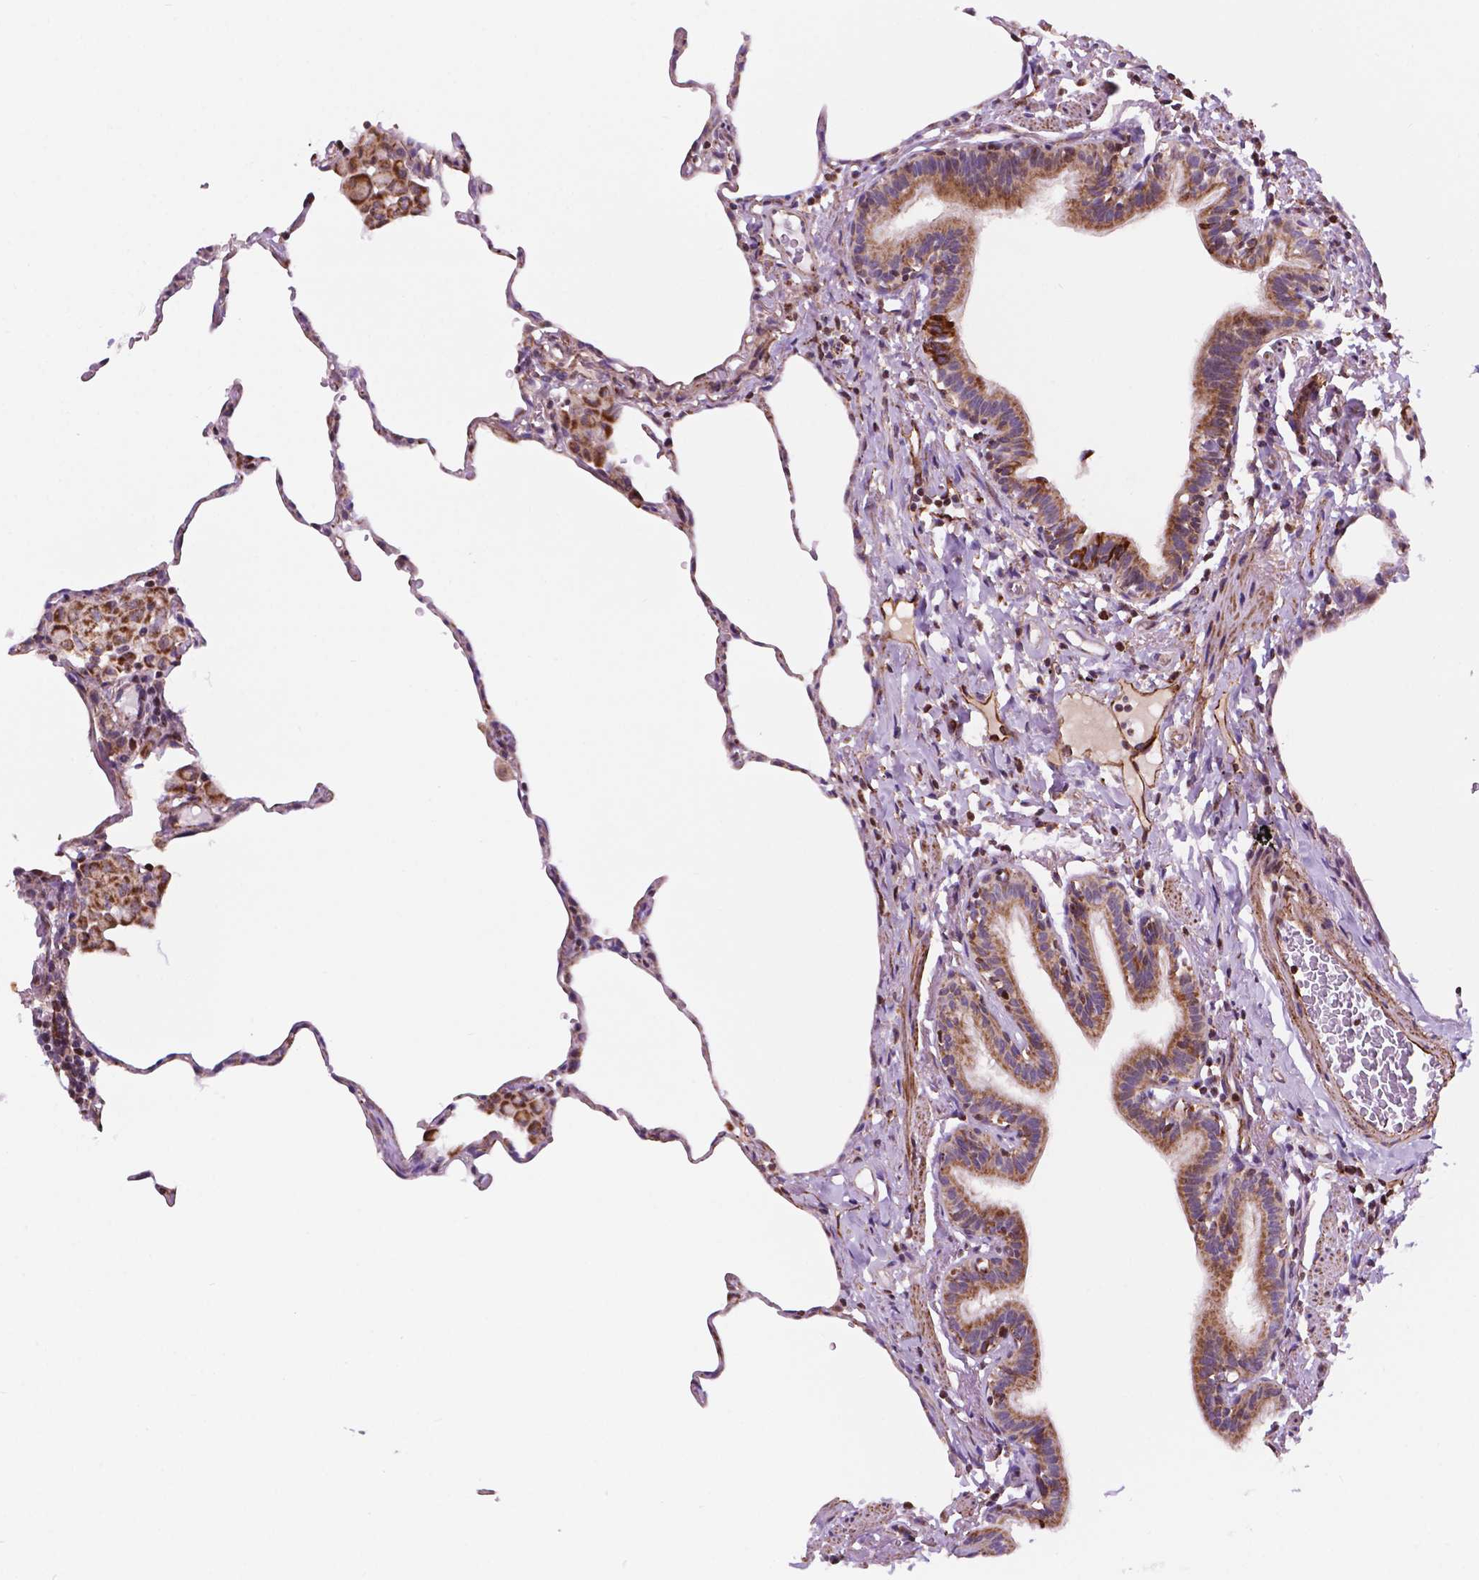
{"staining": {"intensity": "moderate", "quantity": "25%-75%", "location": "cytoplasmic/membranous"}, "tissue": "lung", "cell_type": "Alveolar cells", "image_type": "normal", "snomed": [{"axis": "morphology", "description": "Normal tissue, NOS"}, {"axis": "topography", "description": "Lung"}], "caption": "Immunohistochemistry (IHC) staining of unremarkable lung, which exhibits medium levels of moderate cytoplasmic/membranous expression in about 25%-75% of alveolar cells indicating moderate cytoplasmic/membranous protein positivity. The staining was performed using DAB (brown) for protein detection and nuclei were counterstained in hematoxylin (blue).", "gene": "GEMIN4", "patient": {"sex": "female", "age": 57}}